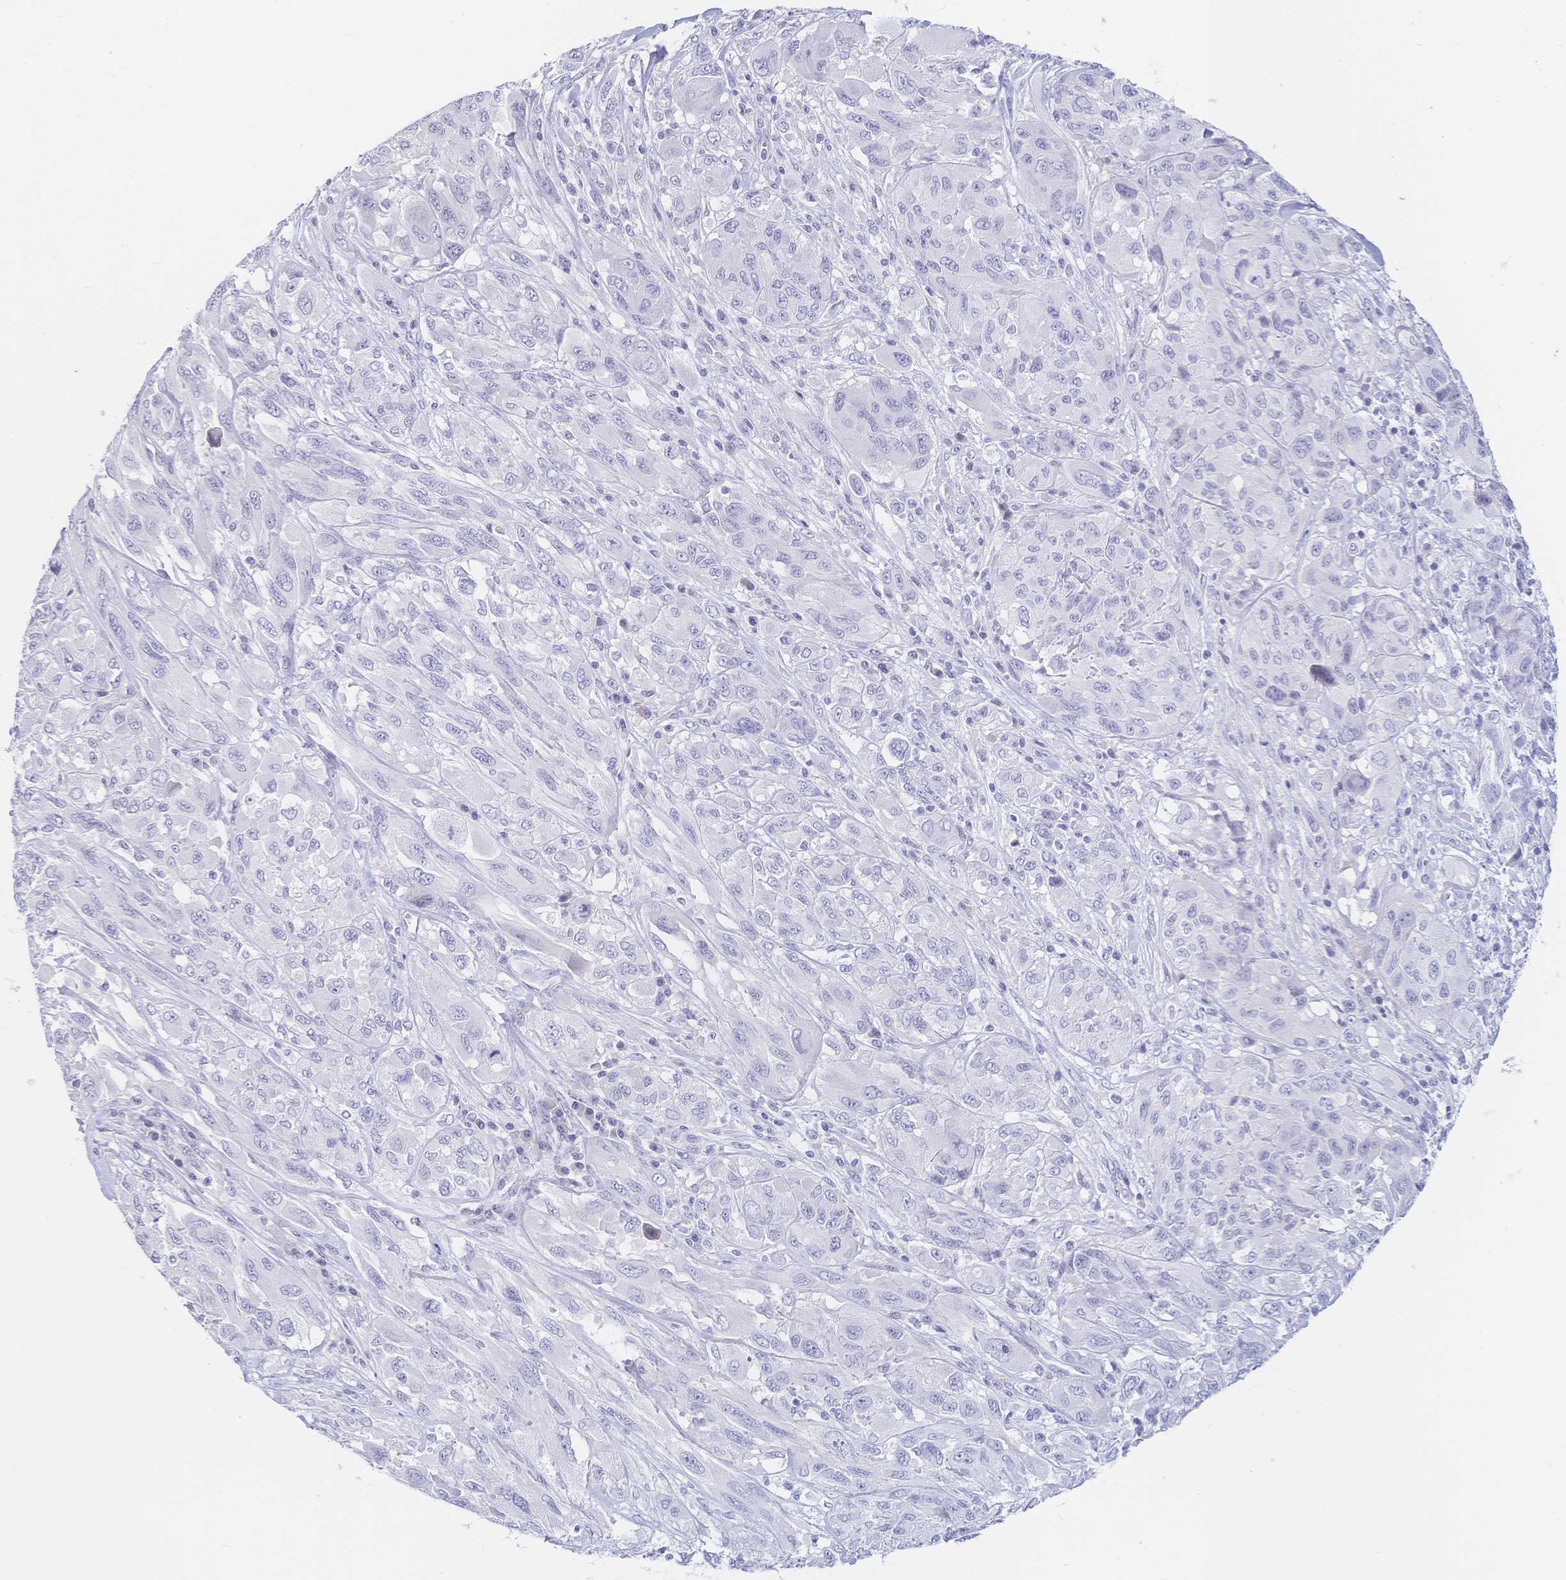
{"staining": {"intensity": "negative", "quantity": "none", "location": "none"}, "tissue": "melanoma", "cell_type": "Tumor cells", "image_type": "cancer", "snomed": [{"axis": "morphology", "description": "Malignant melanoma, NOS"}, {"axis": "topography", "description": "Skin"}], "caption": "Protein analysis of melanoma shows no significant expression in tumor cells.", "gene": "CR2", "patient": {"sex": "female", "age": 91}}